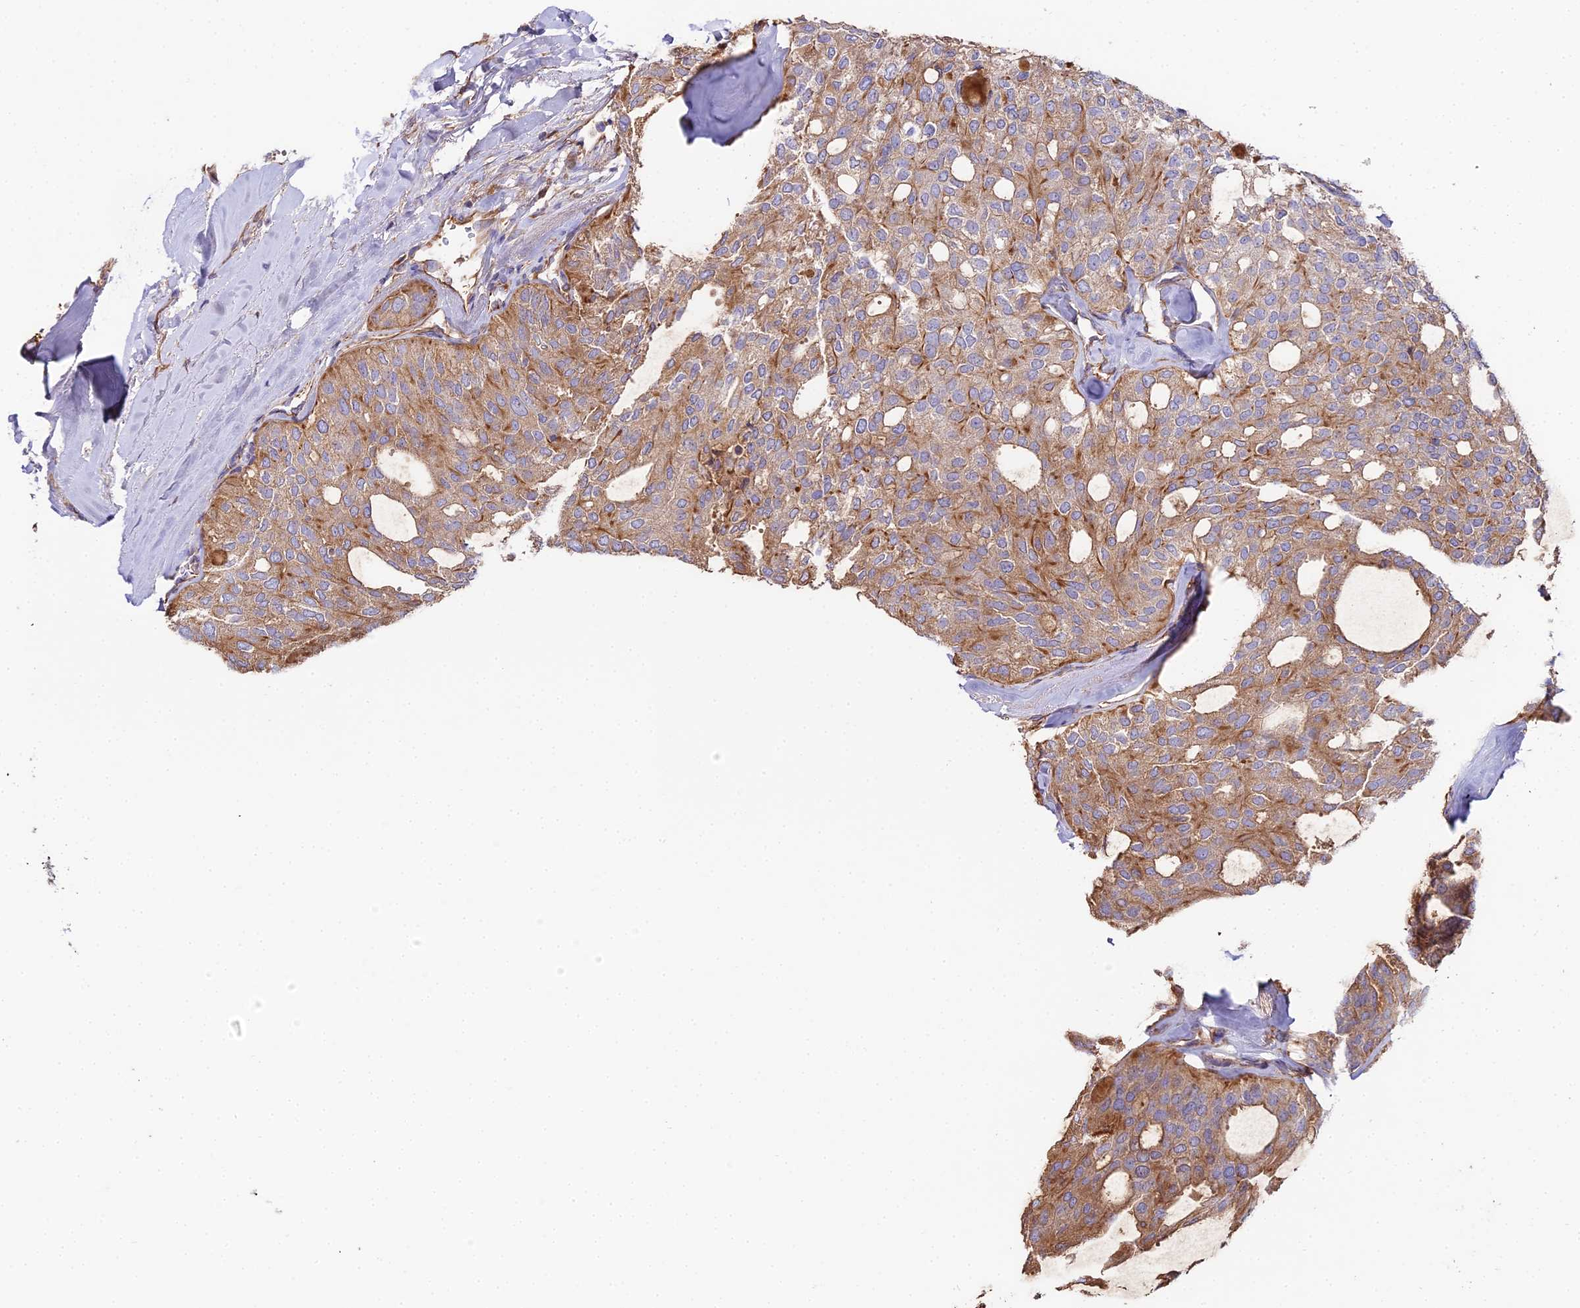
{"staining": {"intensity": "moderate", "quantity": ">75%", "location": "cytoplasmic/membranous"}, "tissue": "thyroid cancer", "cell_type": "Tumor cells", "image_type": "cancer", "snomed": [{"axis": "morphology", "description": "Follicular adenoma carcinoma, NOS"}, {"axis": "topography", "description": "Thyroid gland"}], "caption": "A photomicrograph of follicular adenoma carcinoma (thyroid) stained for a protein demonstrates moderate cytoplasmic/membranous brown staining in tumor cells.", "gene": "BEX4", "patient": {"sex": "male", "age": 75}}